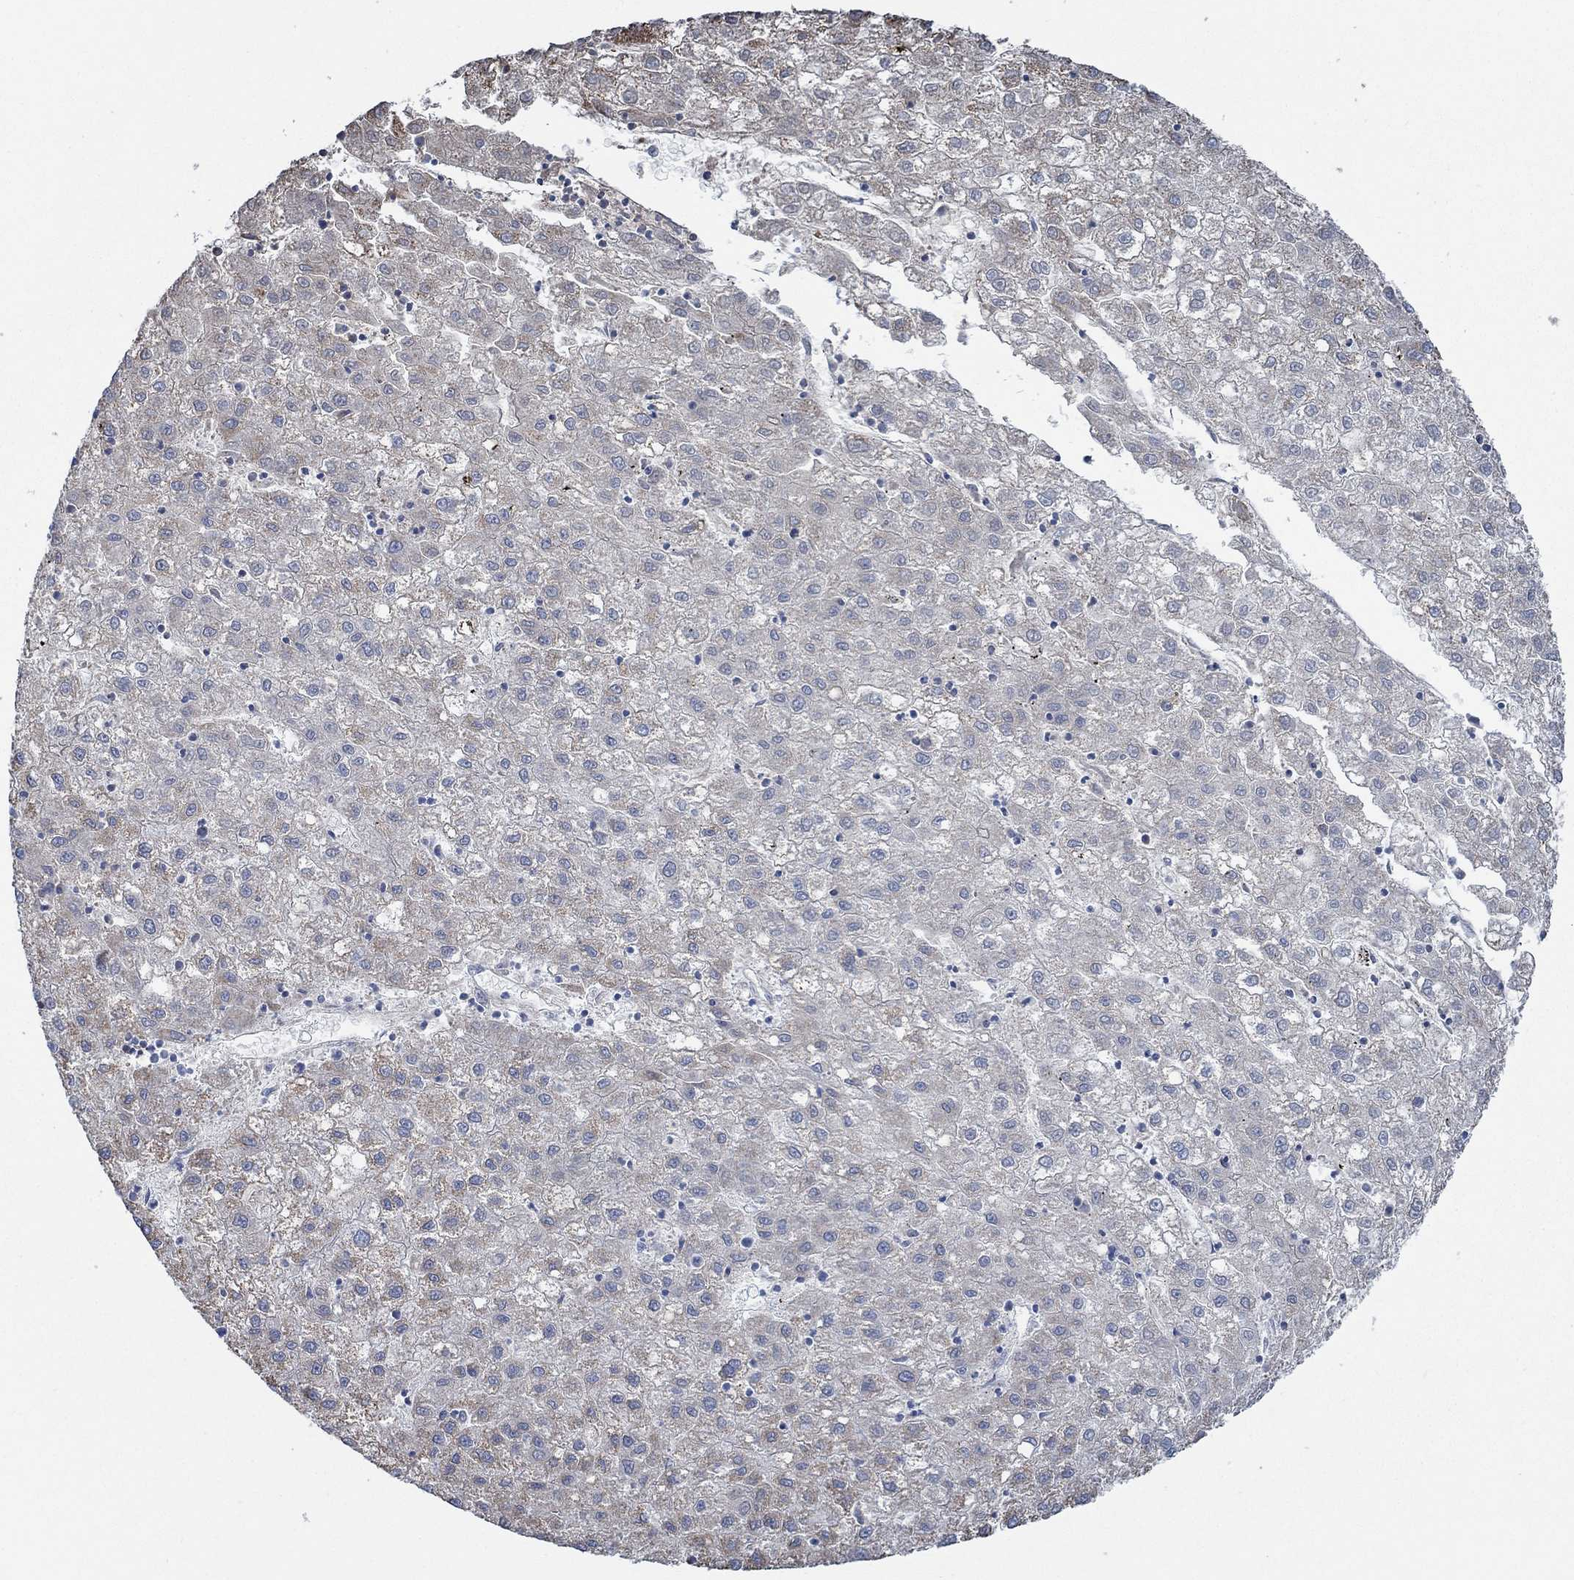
{"staining": {"intensity": "moderate", "quantity": "<25%", "location": "cytoplasmic/membranous"}, "tissue": "liver cancer", "cell_type": "Tumor cells", "image_type": "cancer", "snomed": [{"axis": "morphology", "description": "Carcinoma, Hepatocellular, NOS"}, {"axis": "topography", "description": "Liver"}], "caption": "Liver cancer (hepatocellular carcinoma) tissue shows moderate cytoplasmic/membranous positivity in approximately <25% of tumor cells, visualized by immunohistochemistry.", "gene": "GLOD5", "patient": {"sex": "male", "age": 72}}